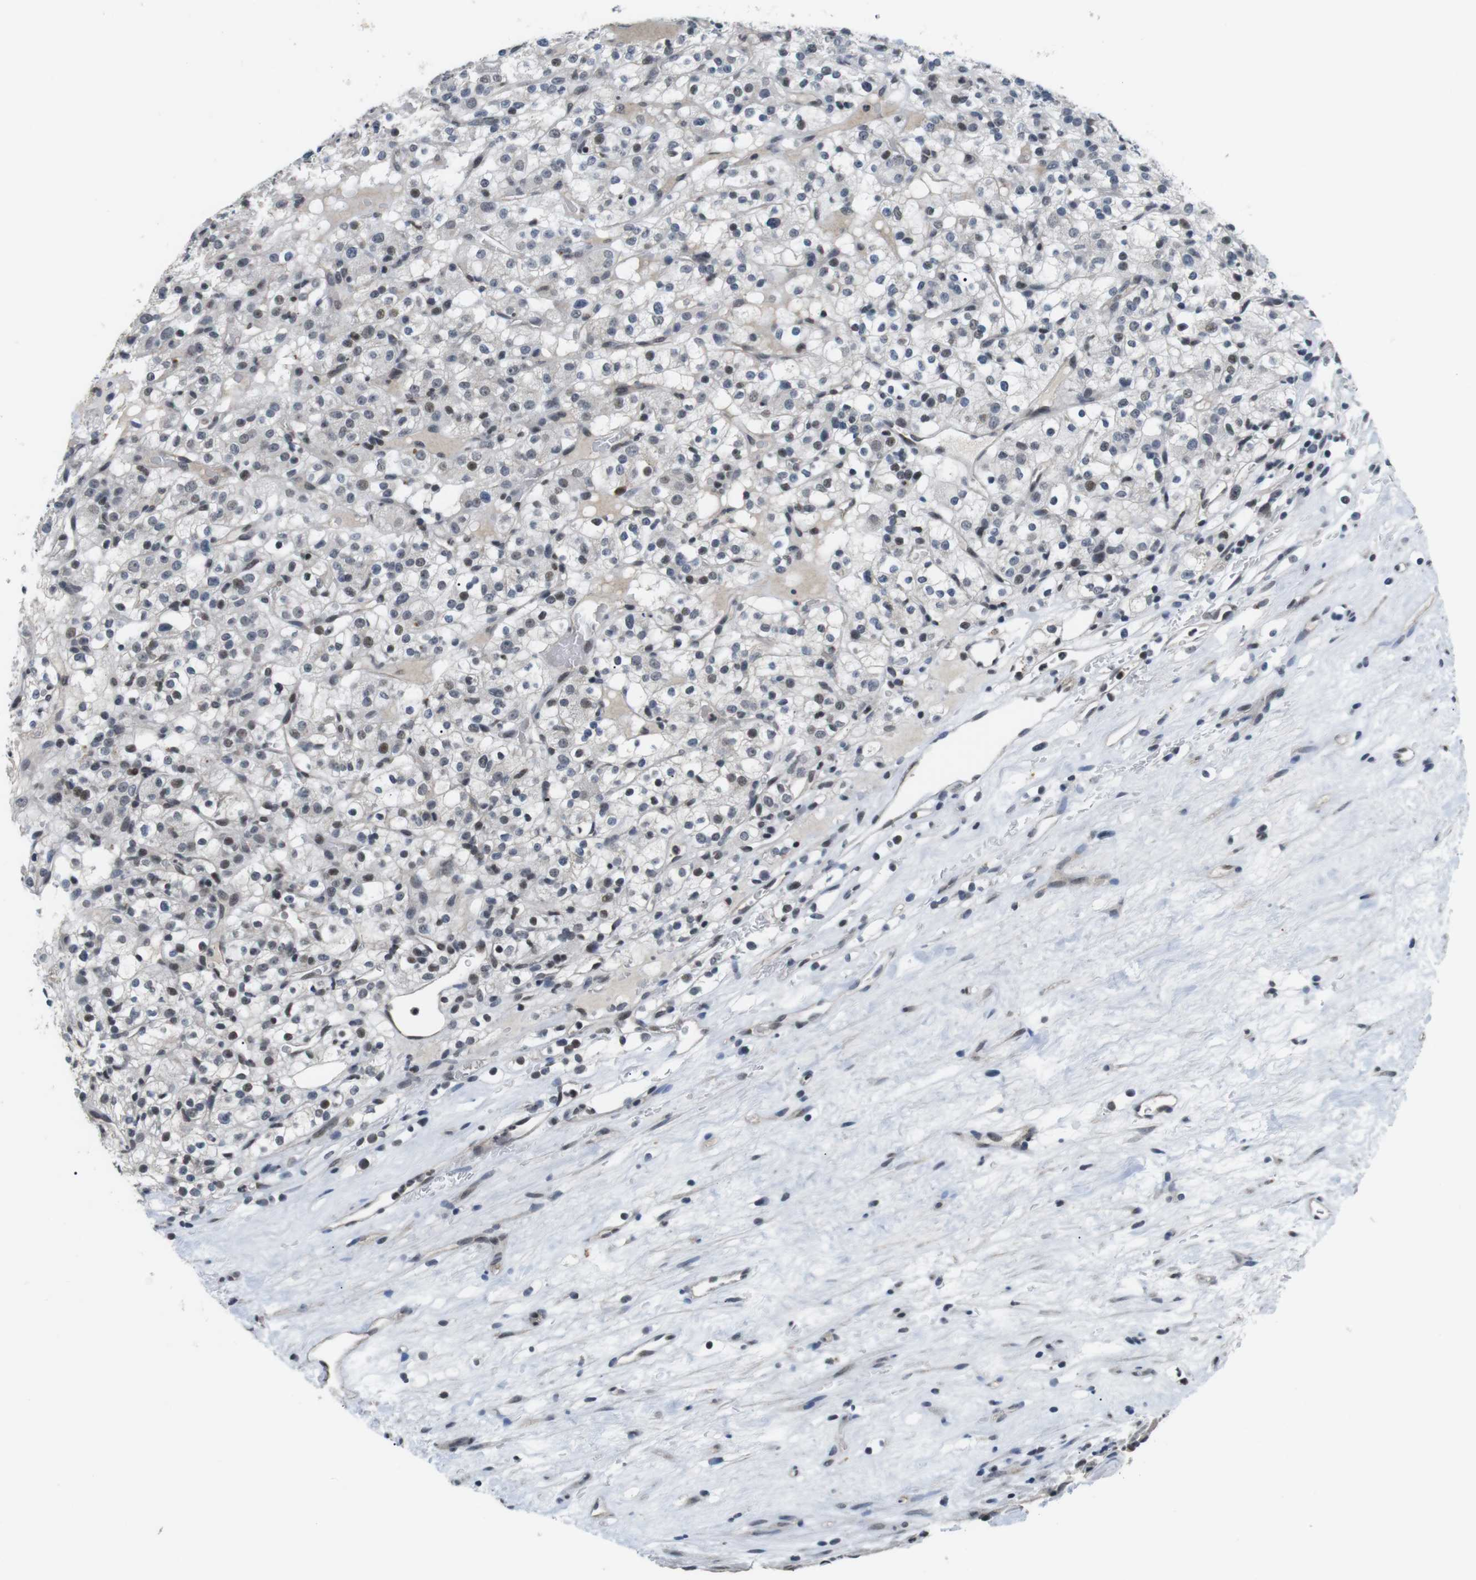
{"staining": {"intensity": "weak", "quantity": "<25%", "location": "nuclear"}, "tissue": "renal cancer", "cell_type": "Tumor cells", "image_type": "cancer", "snomed": [{"axis": "morphology", "description": "Normal tissue, NOS"}, {"axis": "morphology", "description": "Adenocarcinoma, NOS"}, {"axis": "topography", "description": "Kidney"}], "caption": "This is an IHC histopathology image of human renal adenocarcinoma. There is no positivity in tumor cells.", "gene": "NECTIN1", "patient": {"sex": "female", "age": 72}}